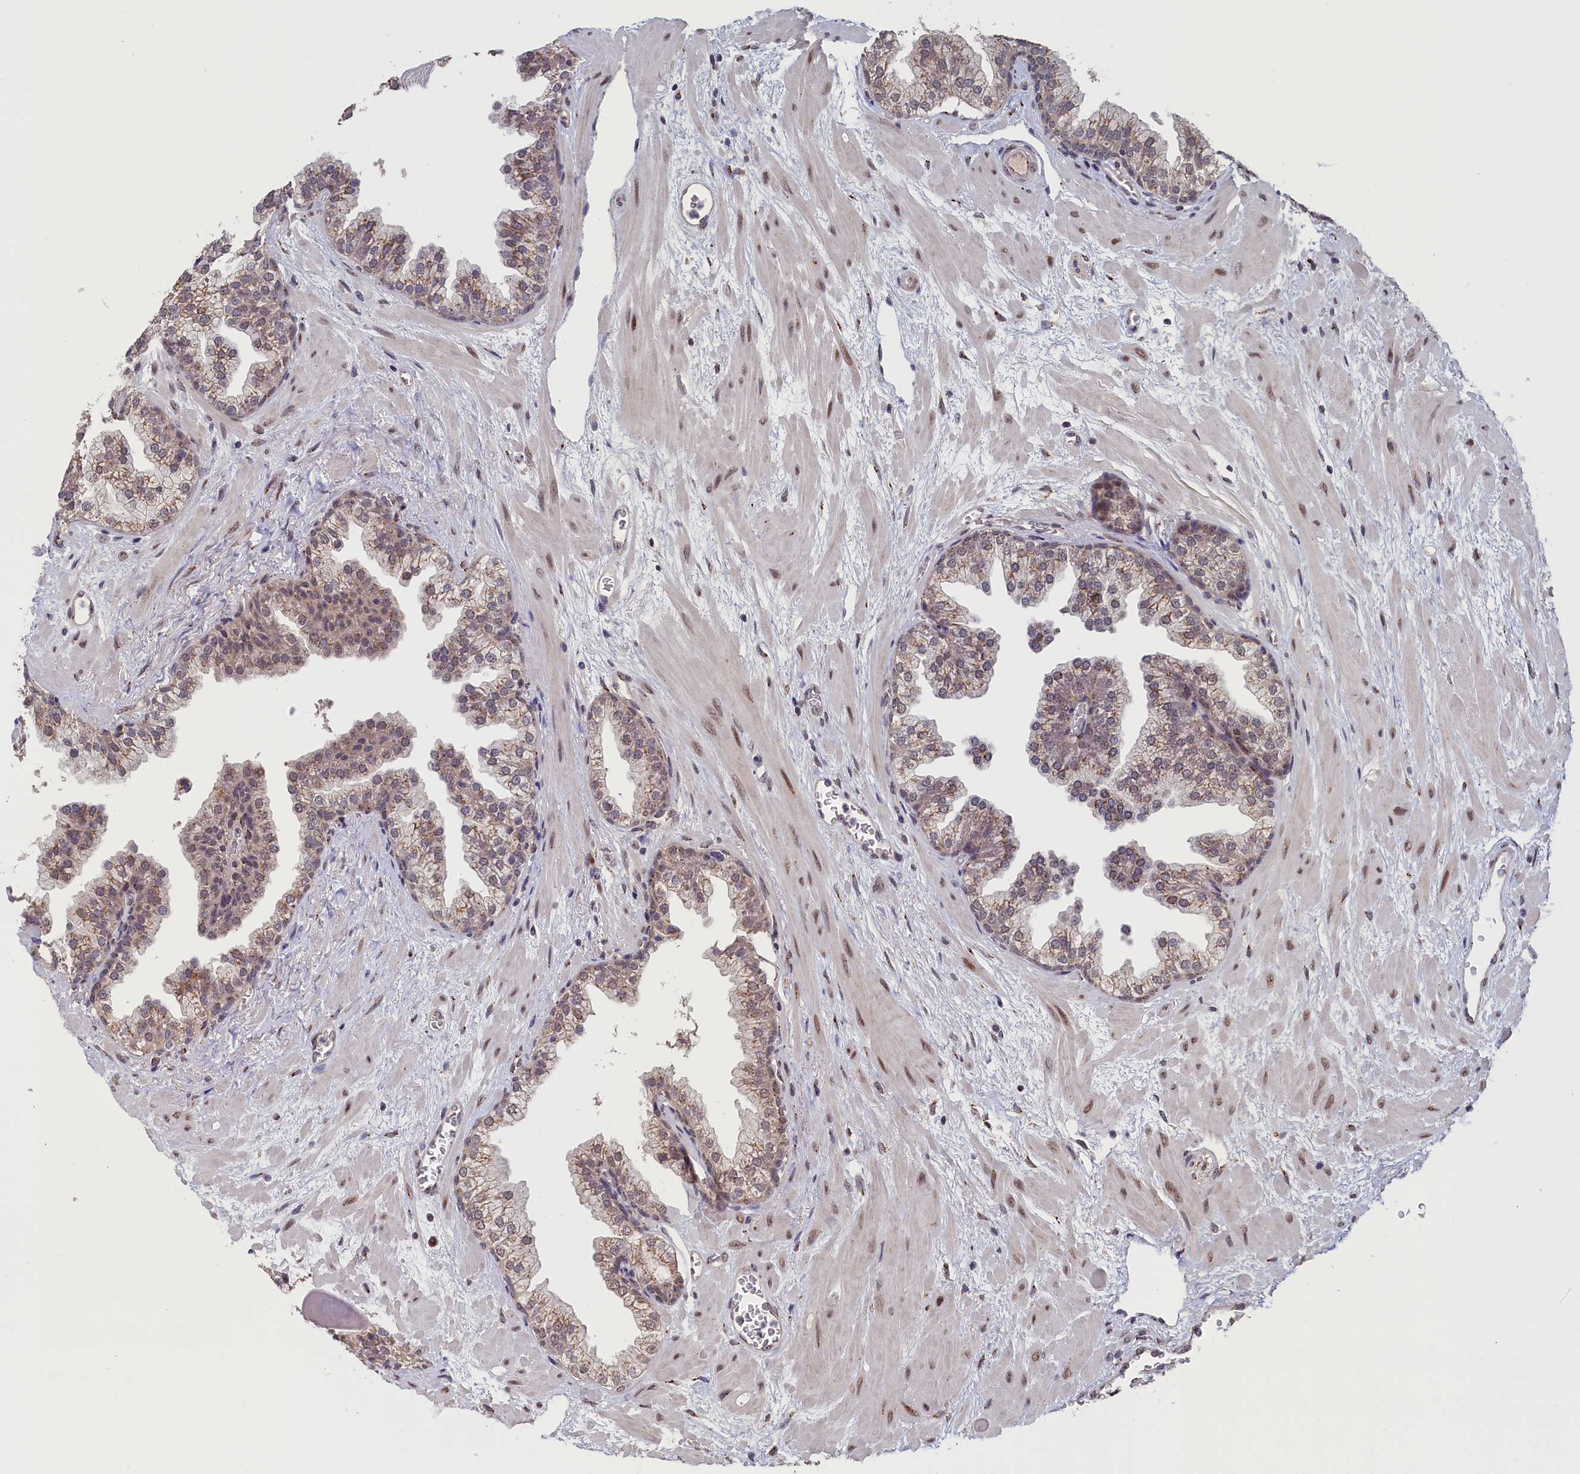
{"staining": {"intensity": "moderate", "quantity": "25%-75%", "location": "cytoplasmic/membranous"}, "tissue": "prostate", "cell_type": "Glandular cells", "image_type": "normal", "snomed": [{"axis": "morphology", "description": "Normal tissue, NOS"}, {"axis": "topography", "description": "Prostate"}], "caption": "High-magnification brightfield microscopy of benign prostate stained with DAB (brown) and counterstained with hematoxylin (blue). glandular cells exhibit moderate cytoplasmic/membranous staining is appreciated in approximately25%-75% of cells.", "gene": "PIGQ", "patient": {"sex": "male", "age": 48}}